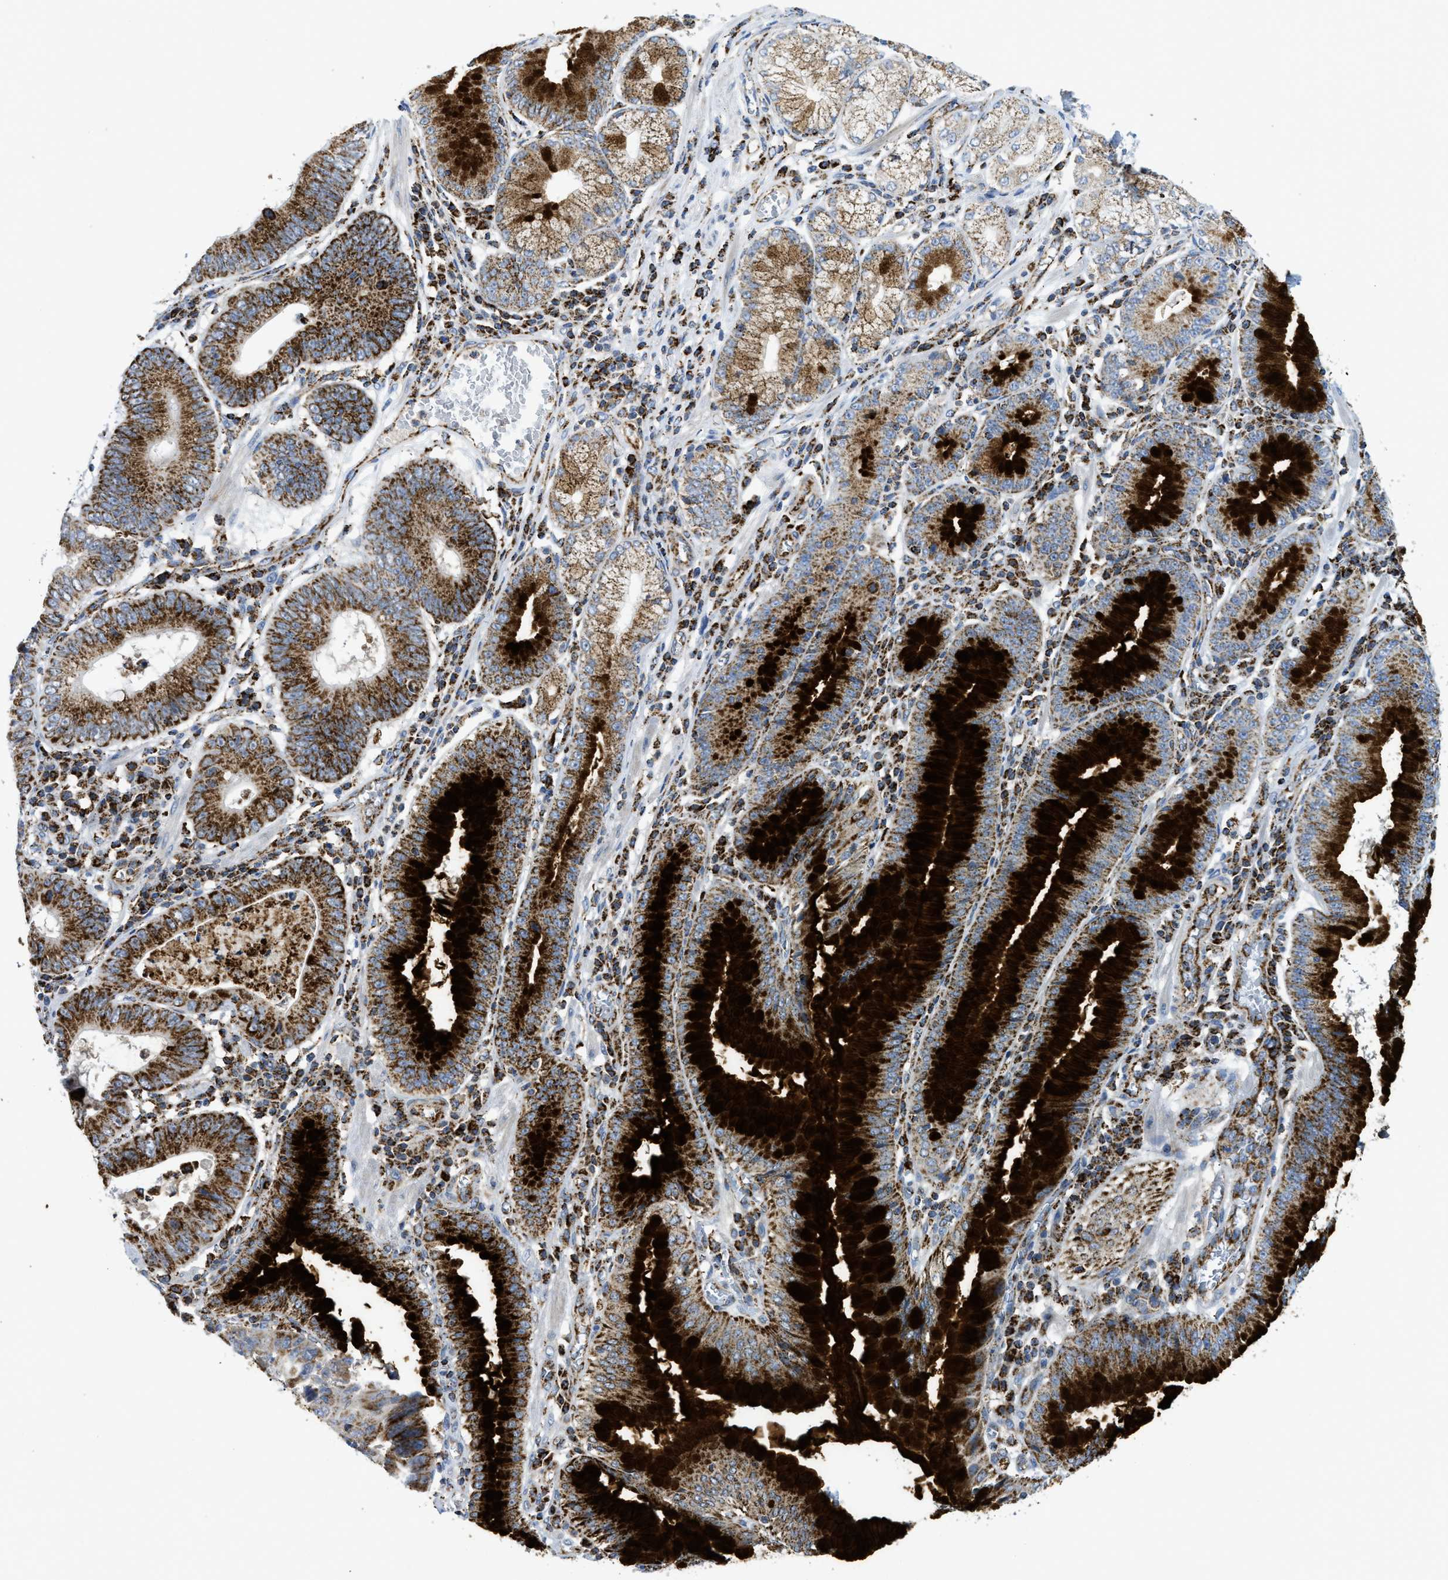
{"staining": {"intensity": "strong", "quantity": ">75%", "location": "cytoplasmic/membranous"}, "tissue": "stomach cancer", "cell_type": "Tumor cells", "image_type": "cancer", "snomed": [{"axis": "morphology", "description": "Adenocarcinoma, NOS"}, {"axis": "topography", "description": "Stomach"}], "caption": "Stomach adenocarcinoma stained with a protein marker exhibits strong staining in tumor cells.", "gene": "SQOR", "patient": {"sex": "male", "age": 59}}